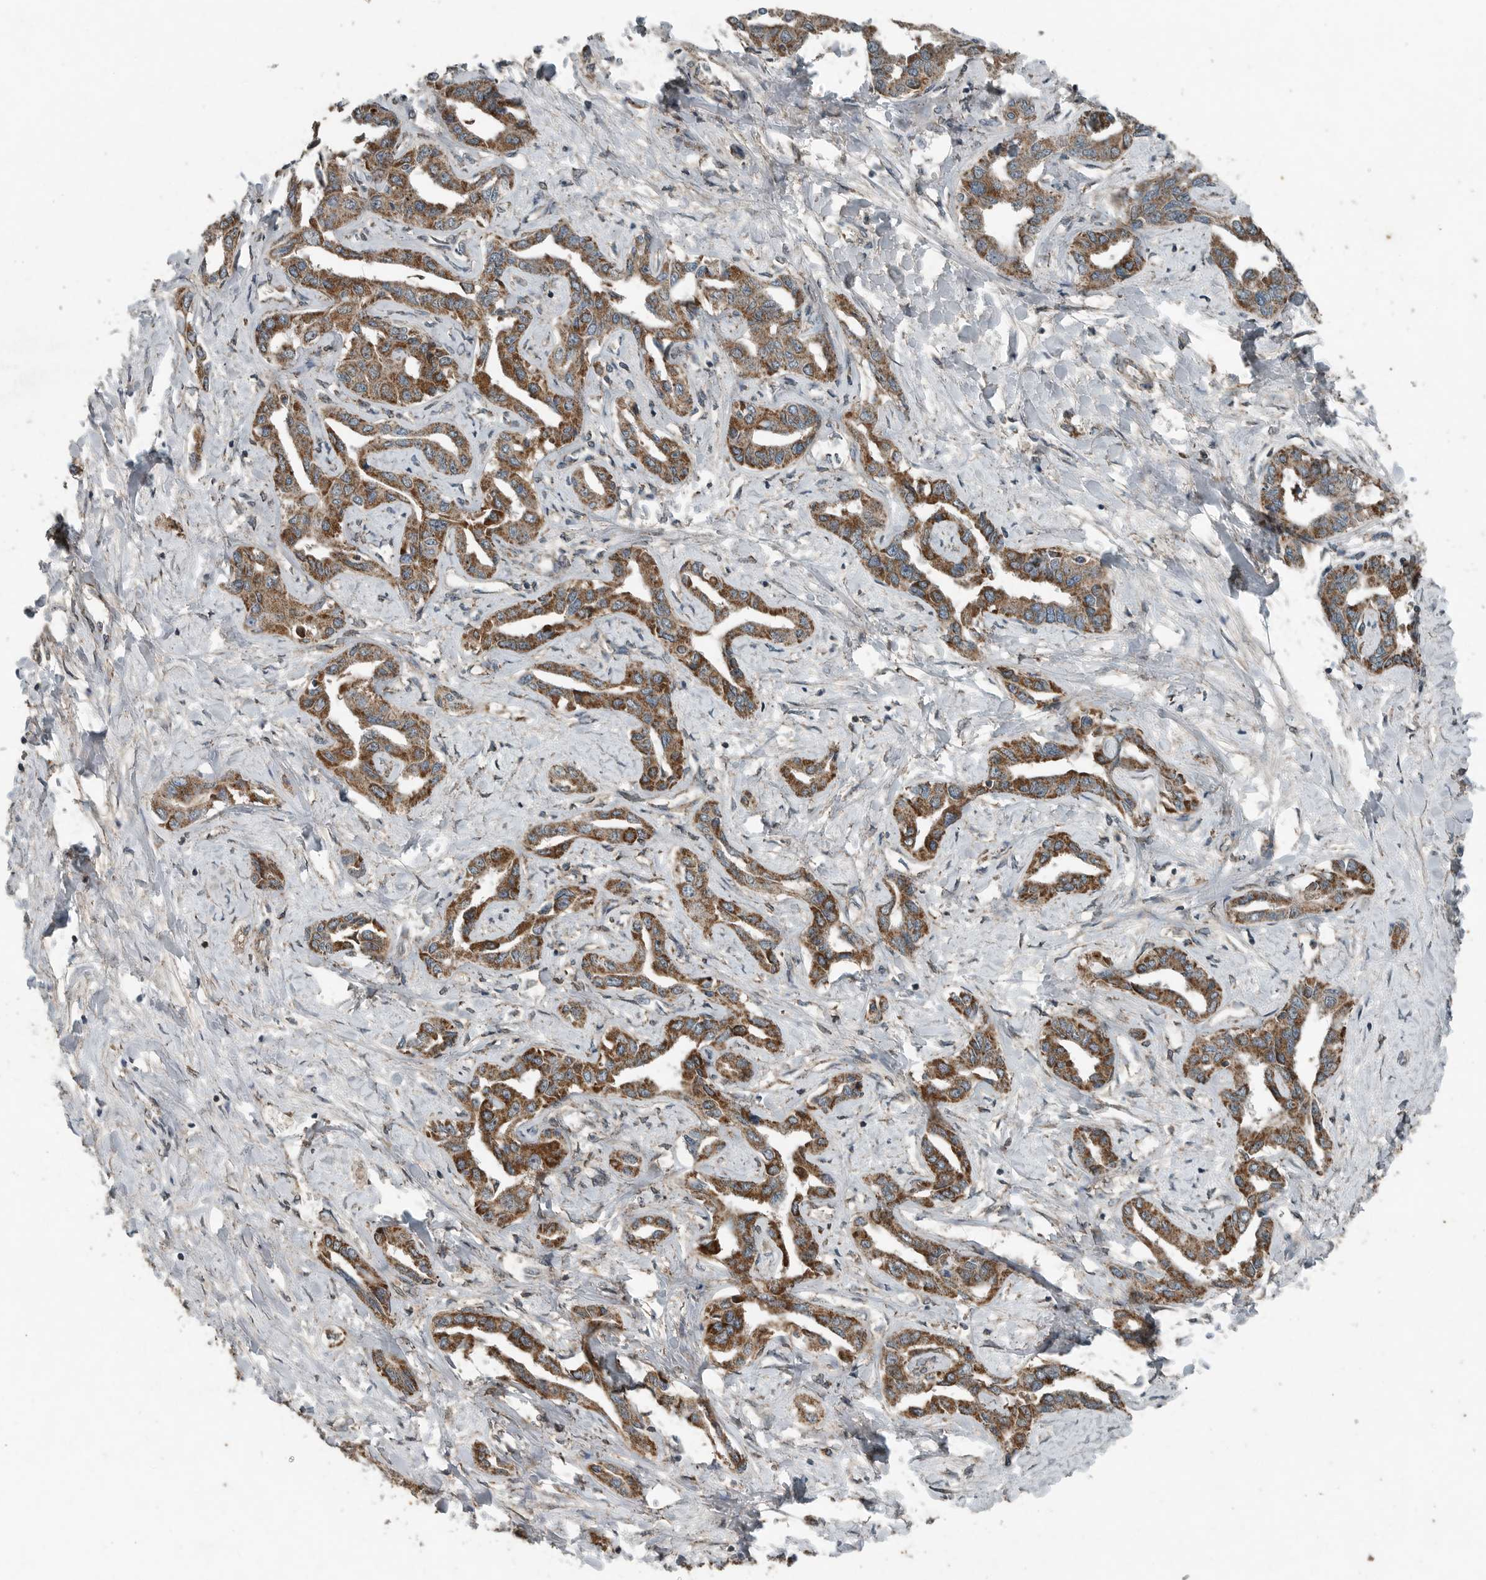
{"staining": {"intensity": "strong", "quantity": ">75%", "location": "cytoplasmic/membranous"}, "tissue": "liver cancer", "cell_type": "Tumor cells", "image_type": "cancer", "snomed": [{"axis": "morphology", "description": "Cholangiocarcinoma"}, {"axis": "topography", "description": "Liver"}], "caption": "Protein staining of cholangiocarcinoma (liver) tissue demonstrates strong cytoplasmic/membranous staining in approximately >75% of tumor cells.", "gene": "IL6ST", "patient": {"sex": "male", "age": 59}}